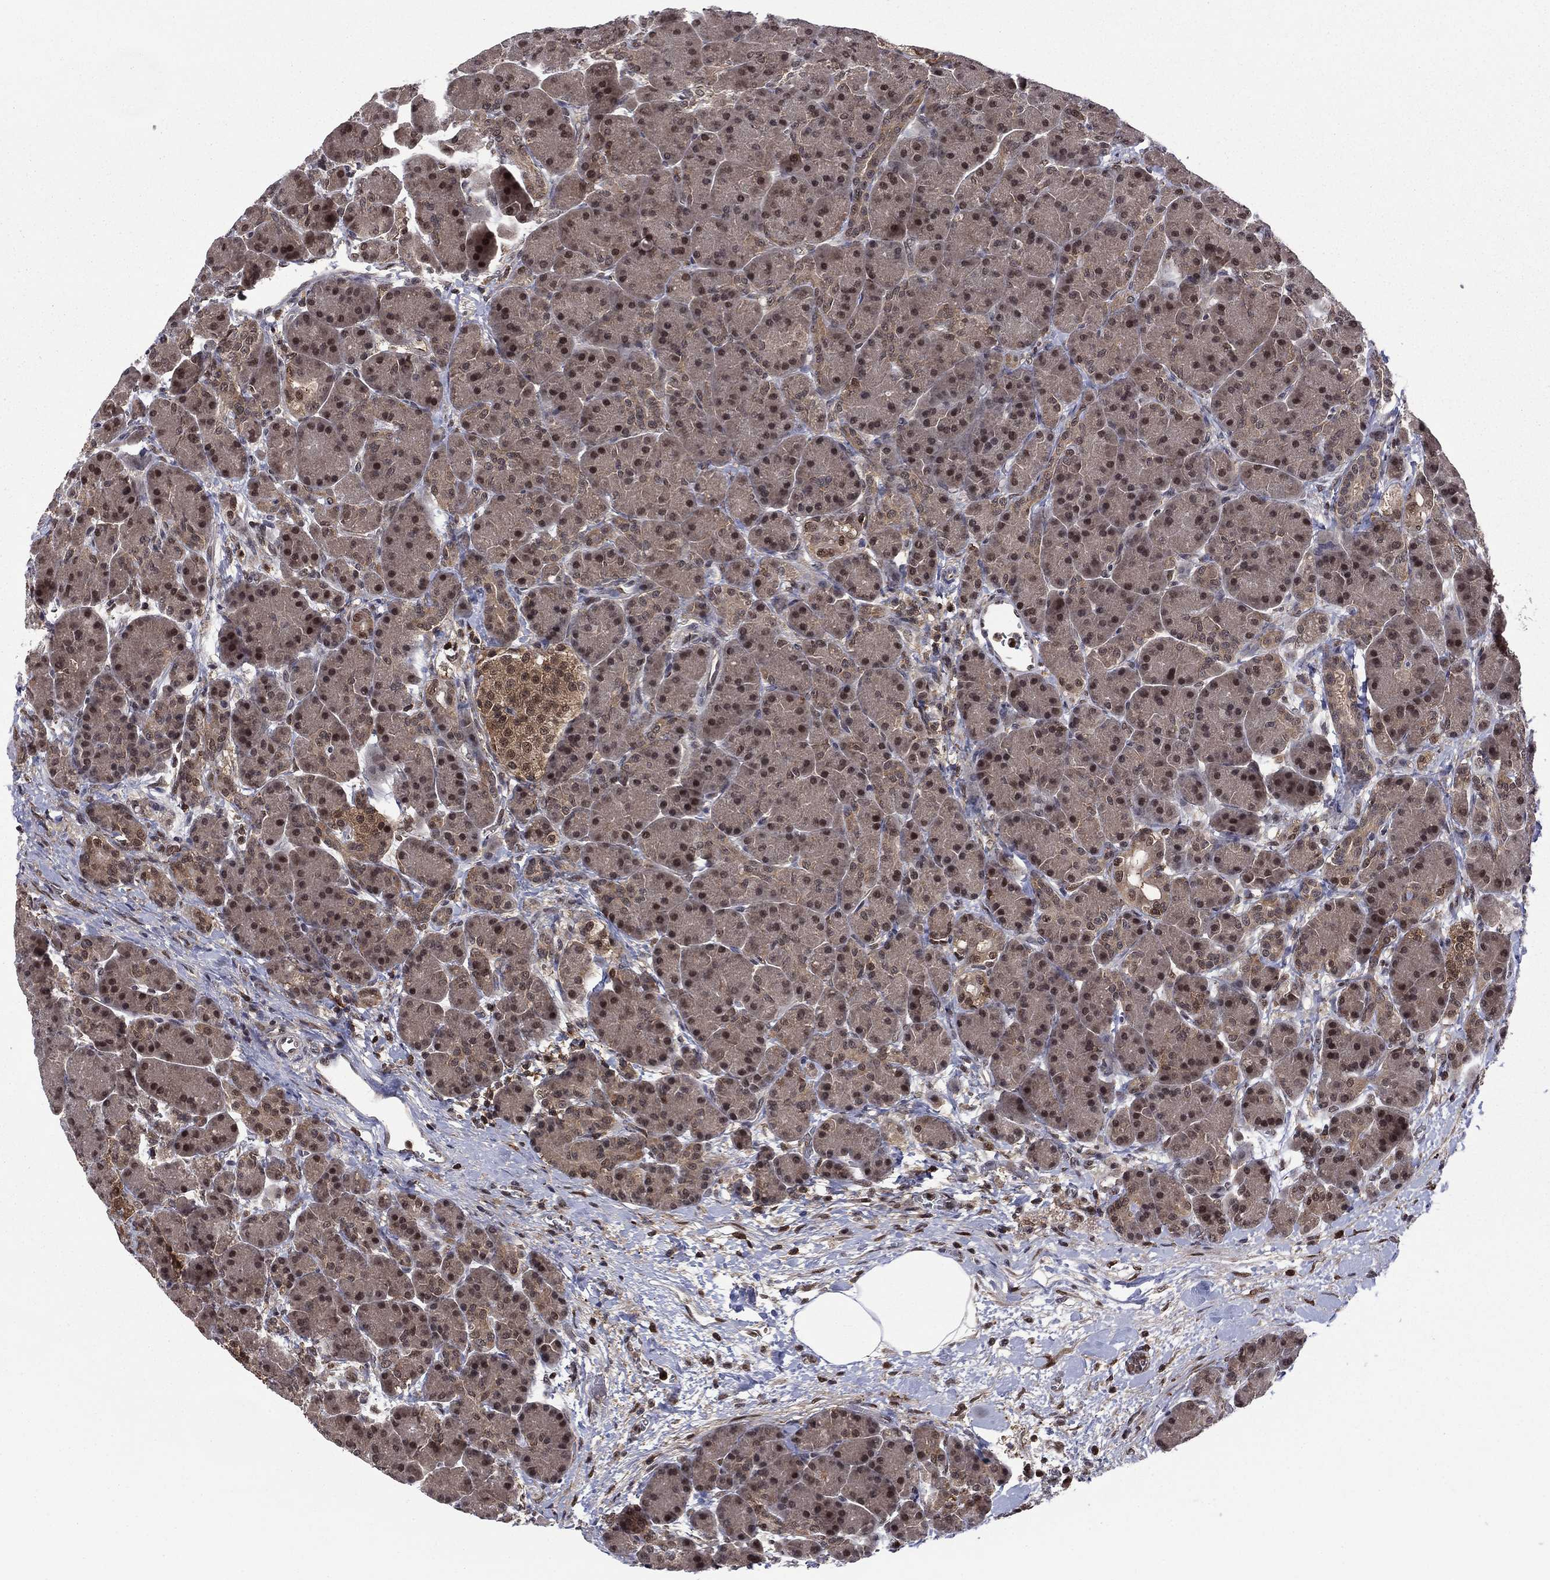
{"staining": {"intensity": "moderate", "quantity": "25%-75%", "location": "nuclear"}, "tissue": "pancreas", "cell_type": "Exocrine glandular cells", "image_type": "normal", "snomed": [{"axis": "morphology", "description": "Normal tissue, NOS"}, {"axis": "topography", "description": "Pancreas"}], "caption": "This photomicrograph shows benign pancreas stained with immunohistochemistry to label a protein in brown. The nuclear of exocrine glandular cells show moderate positivity for the protein. Nuclei are counter-stained blue.", "gene": "PSMD2", "patient": {"sex": "female", "age": 63}}